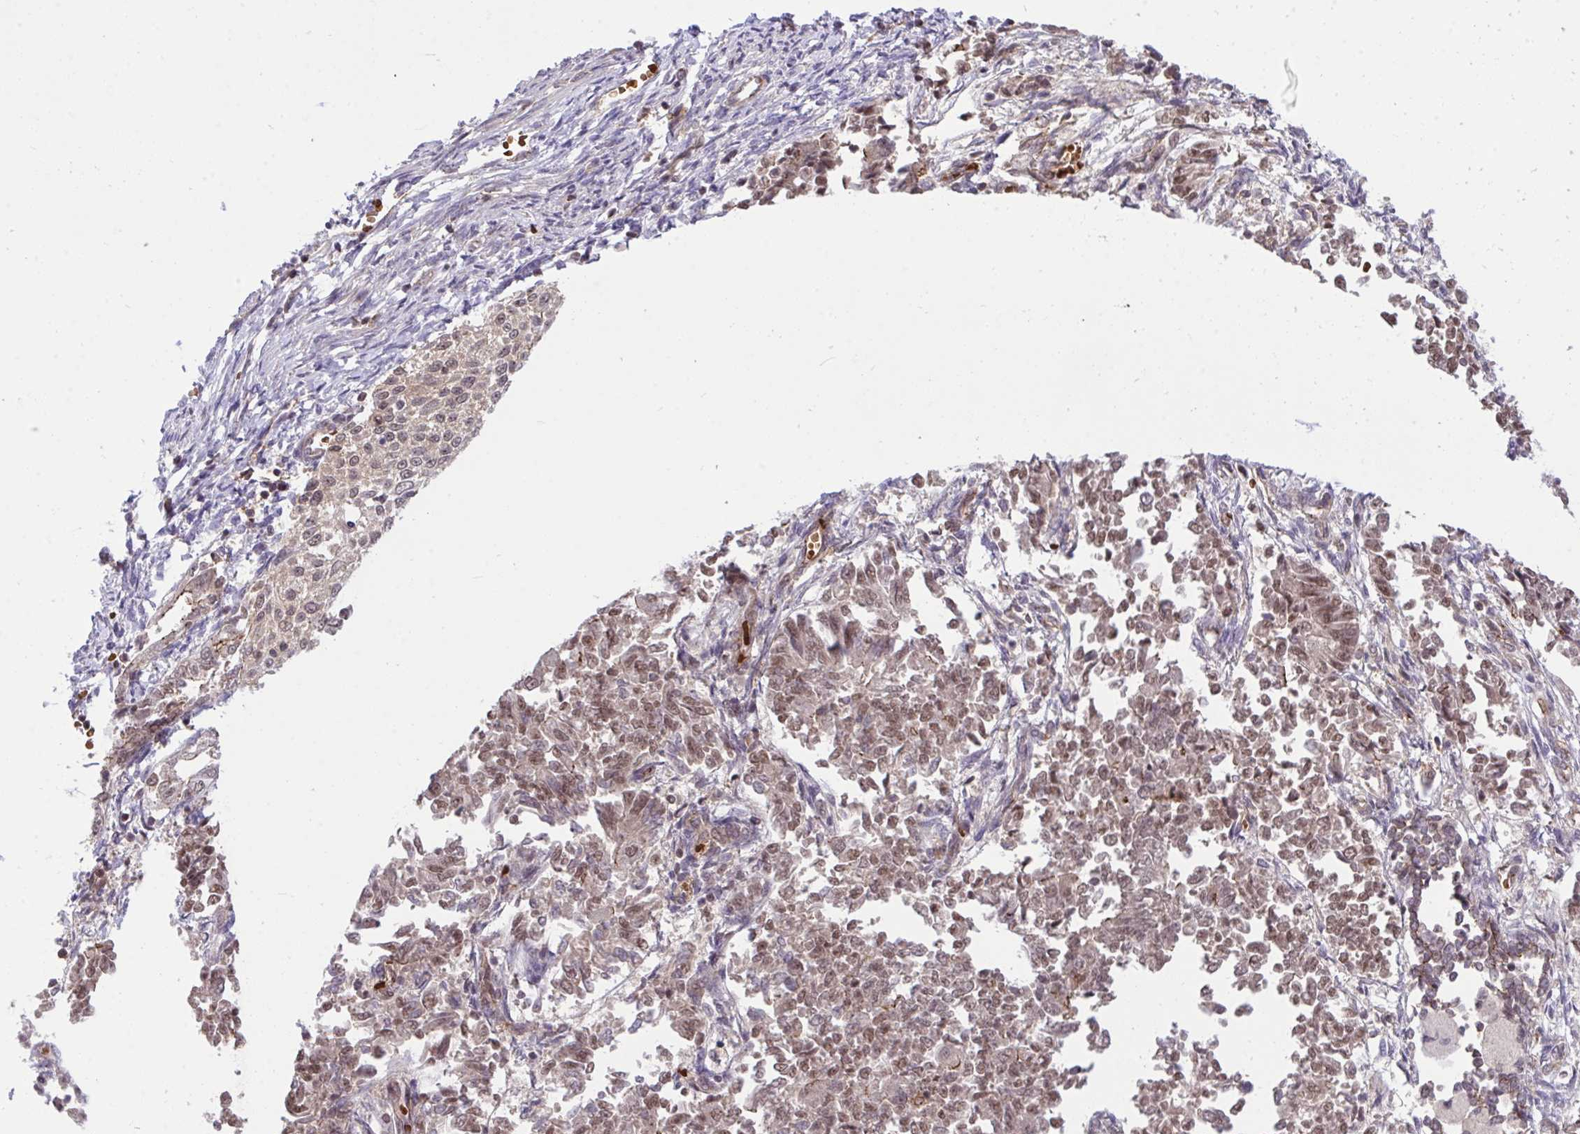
{"staining": {"intensity": "weak", "quantity": ">75%", "location": "nuclear"}, "tissue": "endometrial cancer", "cell_type": "Tumor cells", "image_type": "cancer", "snomed": [{"axis": "morphology", "description": "Adenocarcinoma, NOS"}, {"axis": "topography", "description": "Endometrium"}], "caption": "IHC of human adenocarcinoma (endometrial) demonstrates low levels of weak nuclear staining in approximately >75% of tumor cells.", "gene": "PPP1CA", "patient": {"sex": "female", "age": 65}}